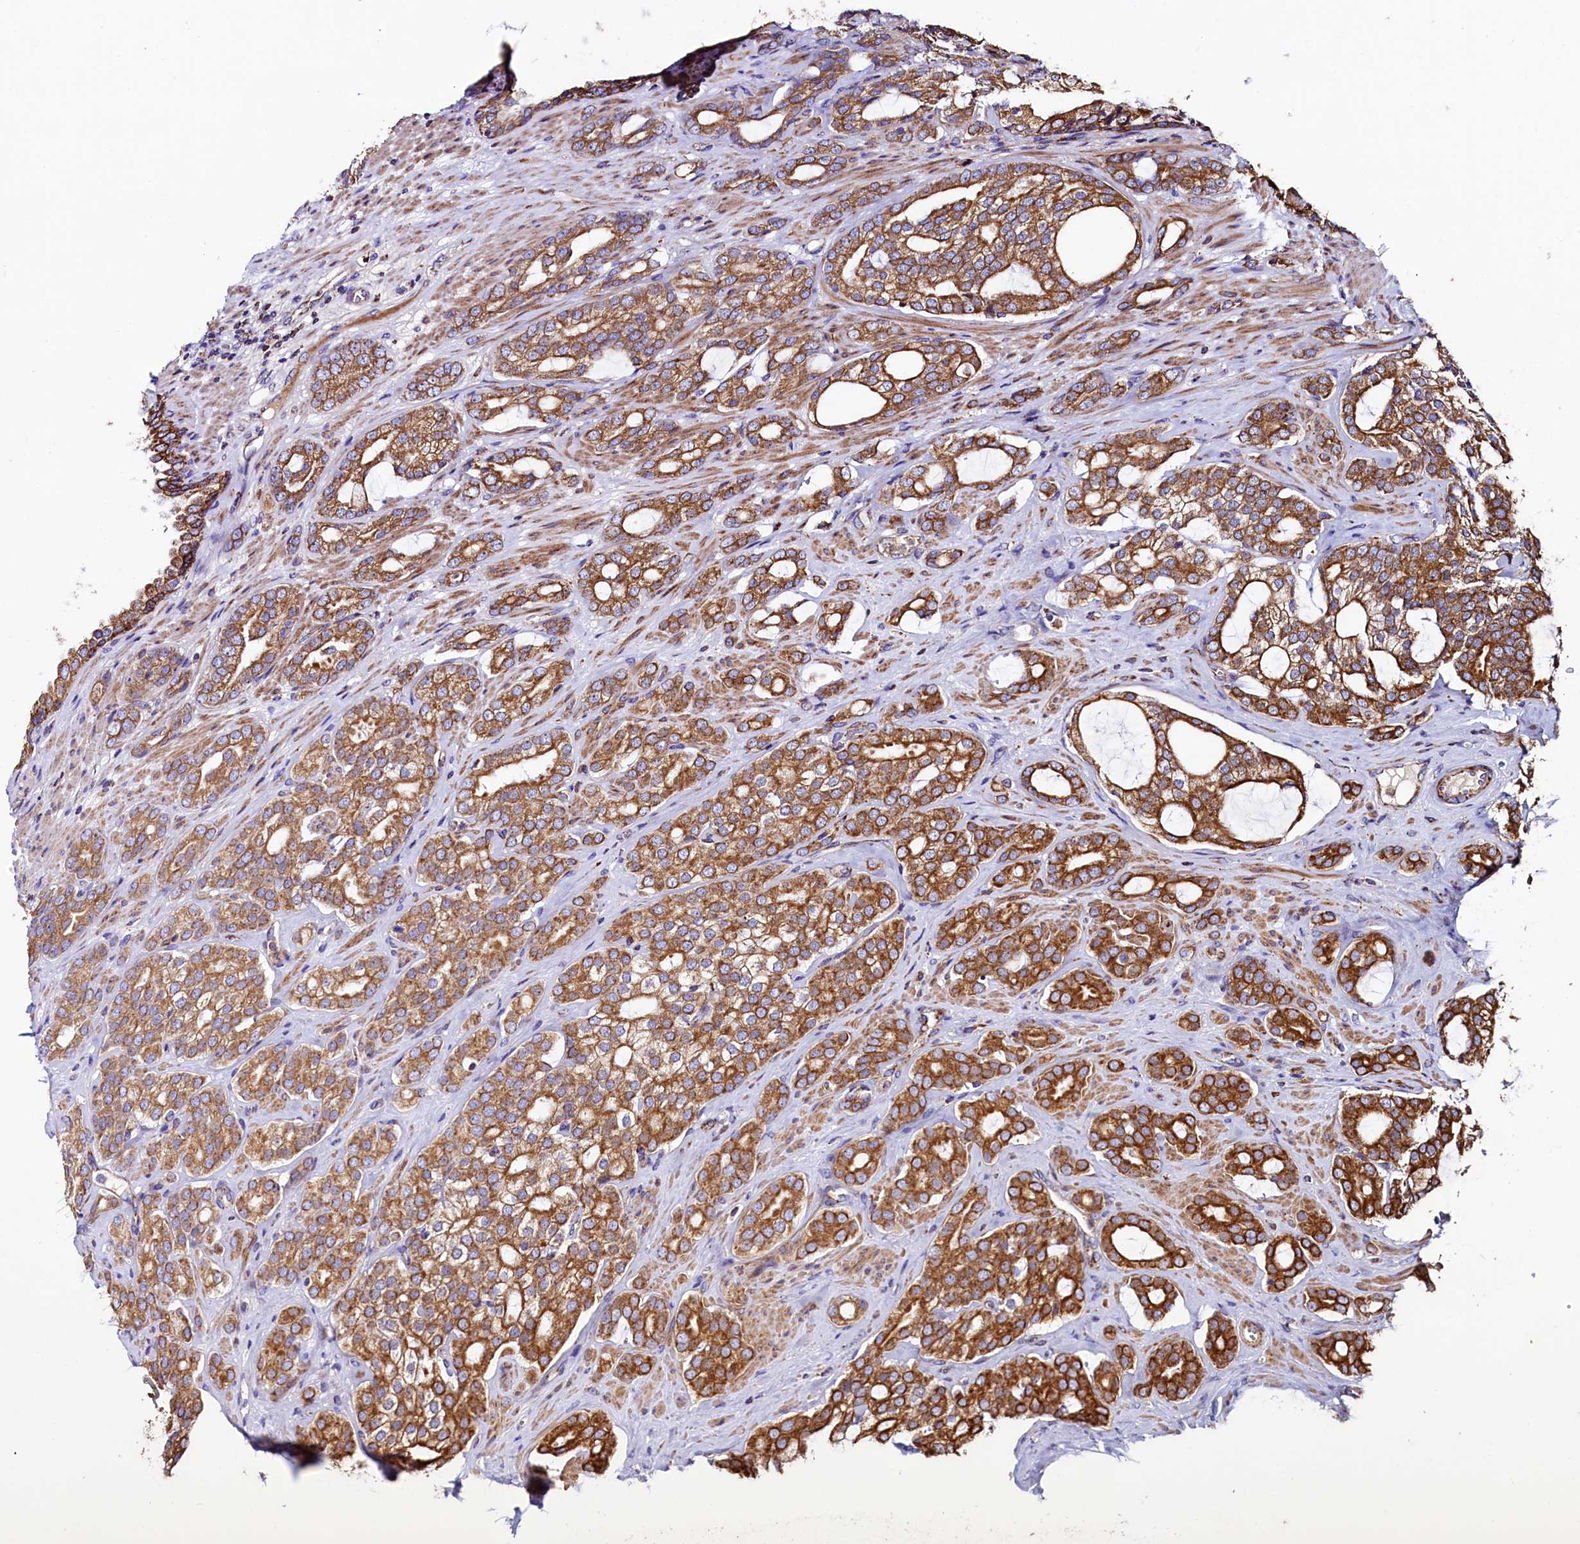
{"staining": {"intensity": "strong", "quantity": ">75%", "location": "cytoplasmic/membranous"}, "tissue": "prostate cancer", "cell_type": "Tumor cells", "image_type": "cancer", "snomed": [{"axis": "morphology", "description": "Adenocarcinoma, High grade"}, {"axis": "topography", "description": "Prostate"}], "caption": "High-grade adenocarcinoma (prostate) was stained to show a protein in brown. There is high levels of strong cytoplasmic/membranous staining in about >75% of tumor cells. Immunohistochemistry (ihc) stains the protein of interest in brown and the nuclei are stained blue.", "gene": "CLYBL", "patient": {"sex": "male", "age": 63}}